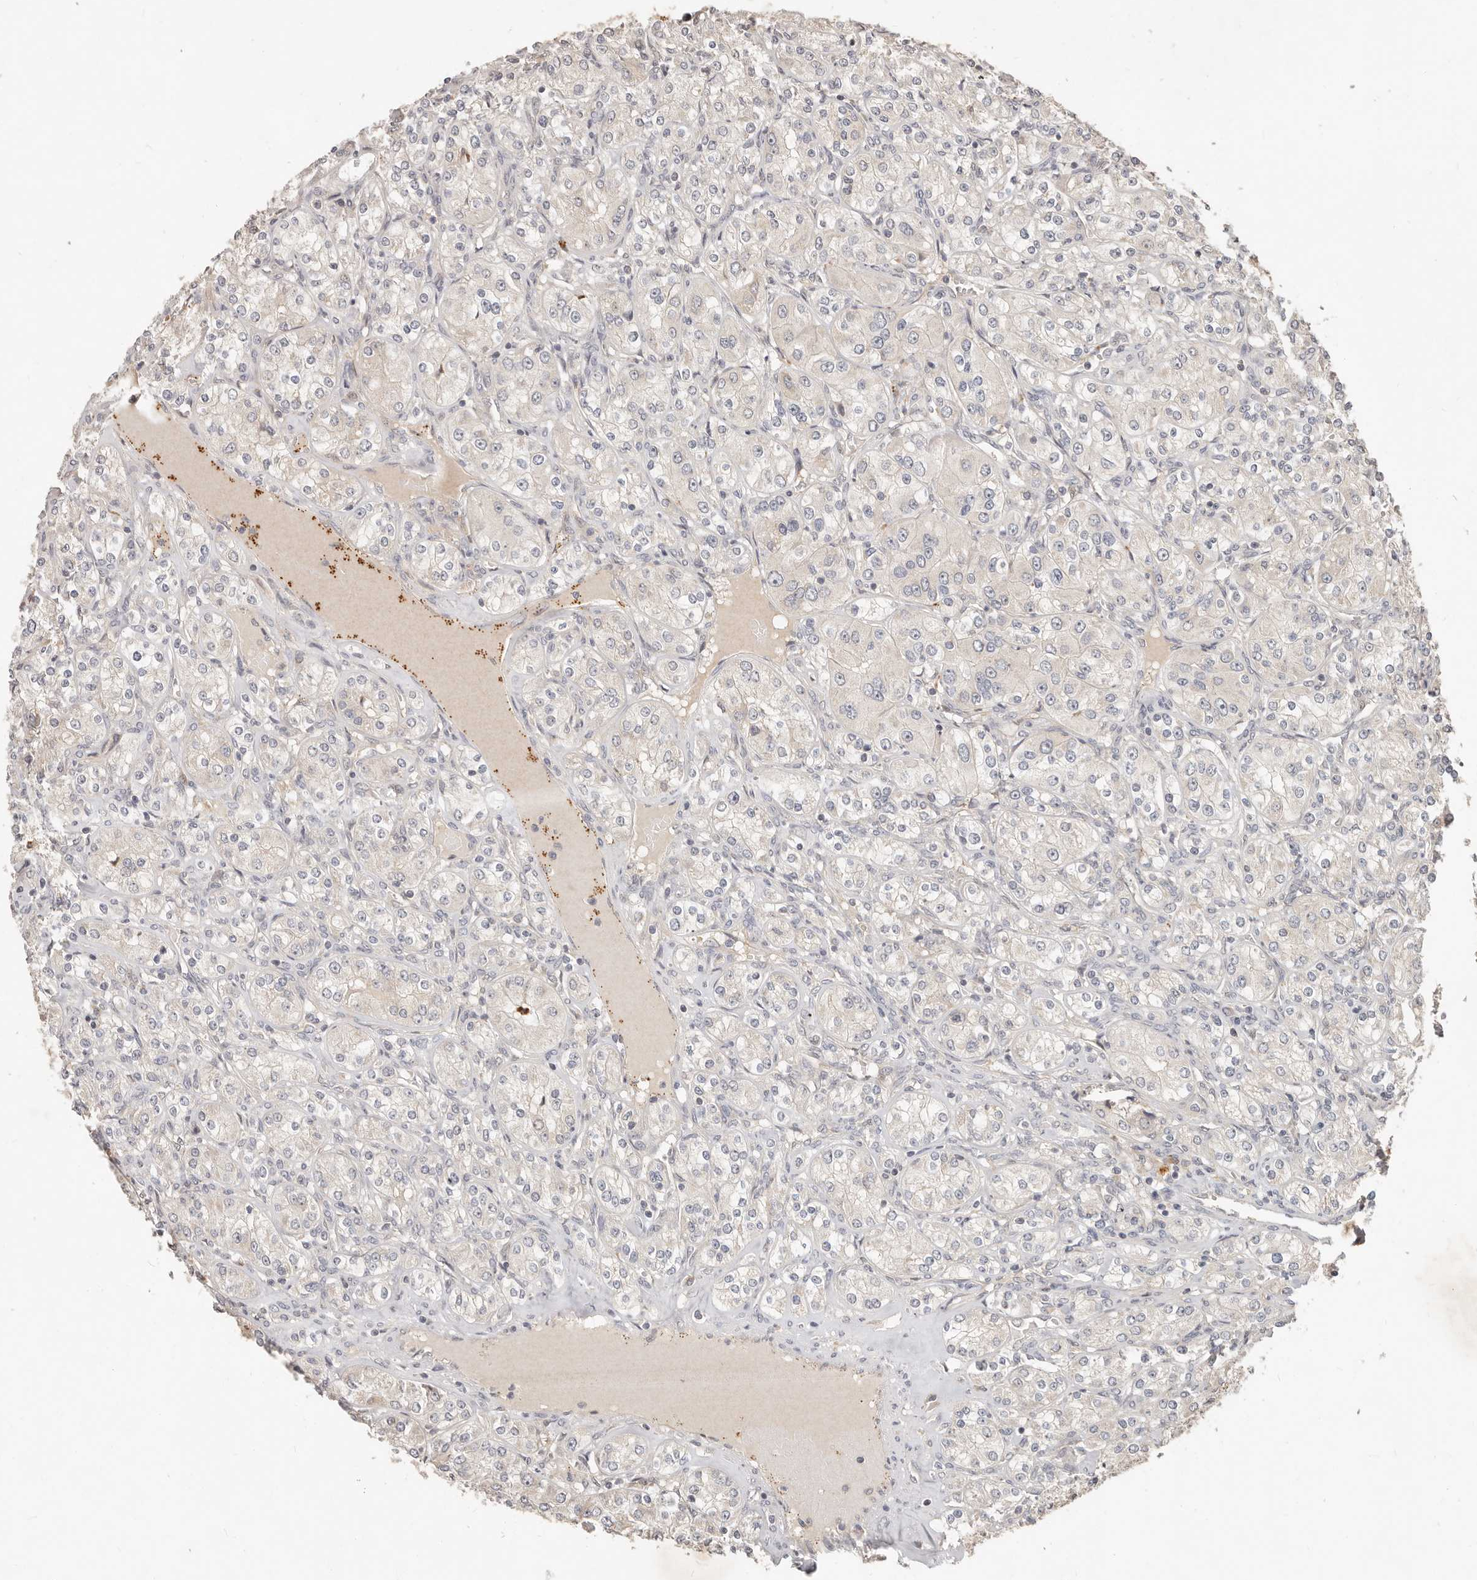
{"staining": {"intensity": "negative", "quantity": "none", "location": "none"}, "tissue": "renal cancer", "cell_type": "Tumor cells", "image_type": "cancer", "snomed": [{"axis": "morphology", "description": "Adenocarcinoma, NOS"}, {"axis": "topography", "description": "Kidney"}], "caption": "High power microscopy photomicrograph of an immunohistochemistry (IHC) micrograph of renal cancer, revealing no significant staining in tumor cells.", "gene": "MTFR2", "patient": {"sex": "male", "age": 77}}